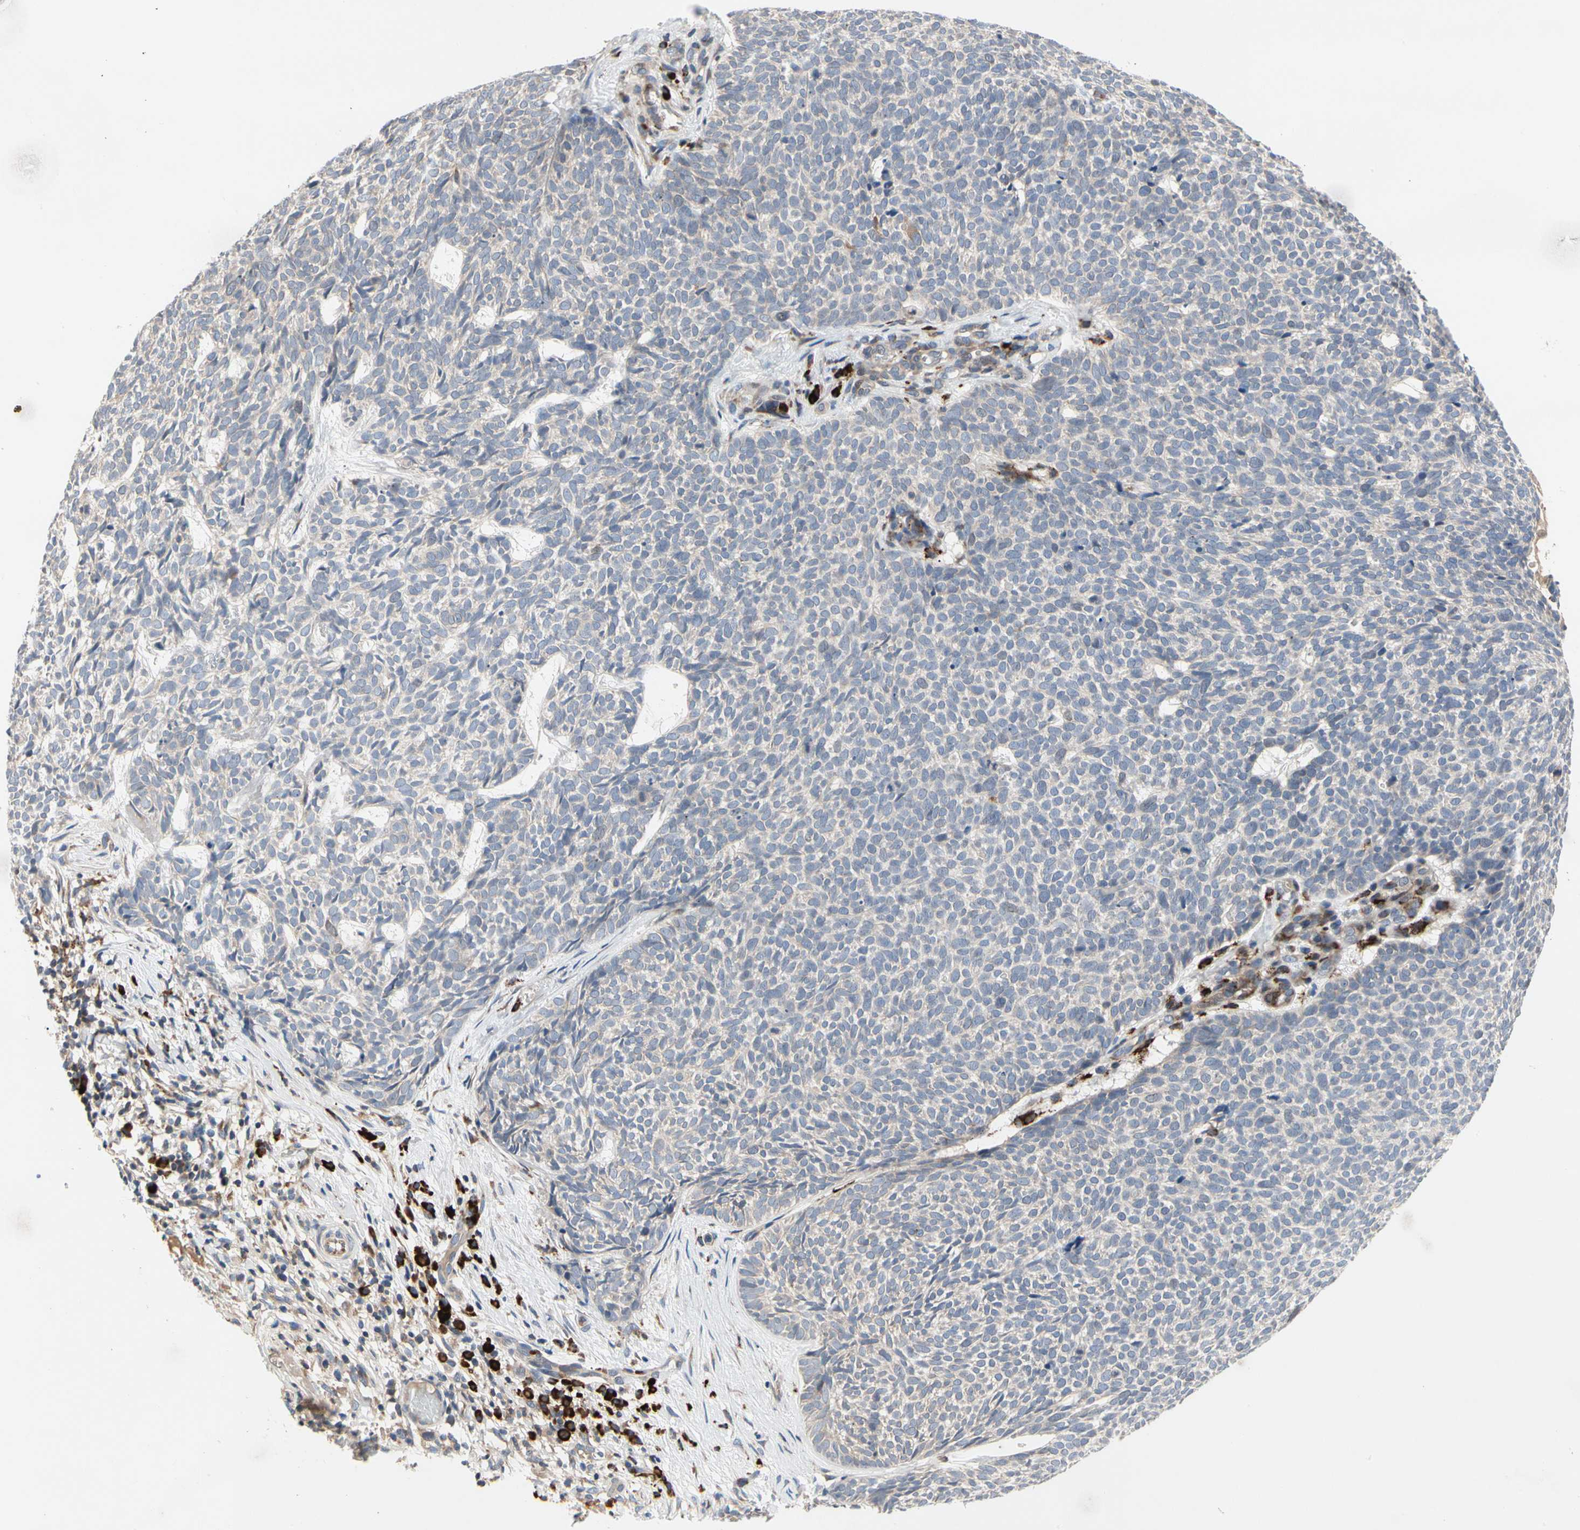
{"staining": {"intensity": "negative", "quantity": "none", "location": "none"}, "tissue": "skin cancer", "cell_type": "Tumor cells", "image_type": "cancer", "snomed": [{"axis": "morphology", "description": "Basal cell carcinoma"}, {"axis": "topography", "description": "Skin"}], "caption": "There is no significant staining in tumor cells of skin basal cell carcinoma. (DAB (3,3'-diaminobenzidine) IHC with hematoxylin counter stain).", "gene": "MMEL1", "patient": {"sex": "female", "age": 84}}